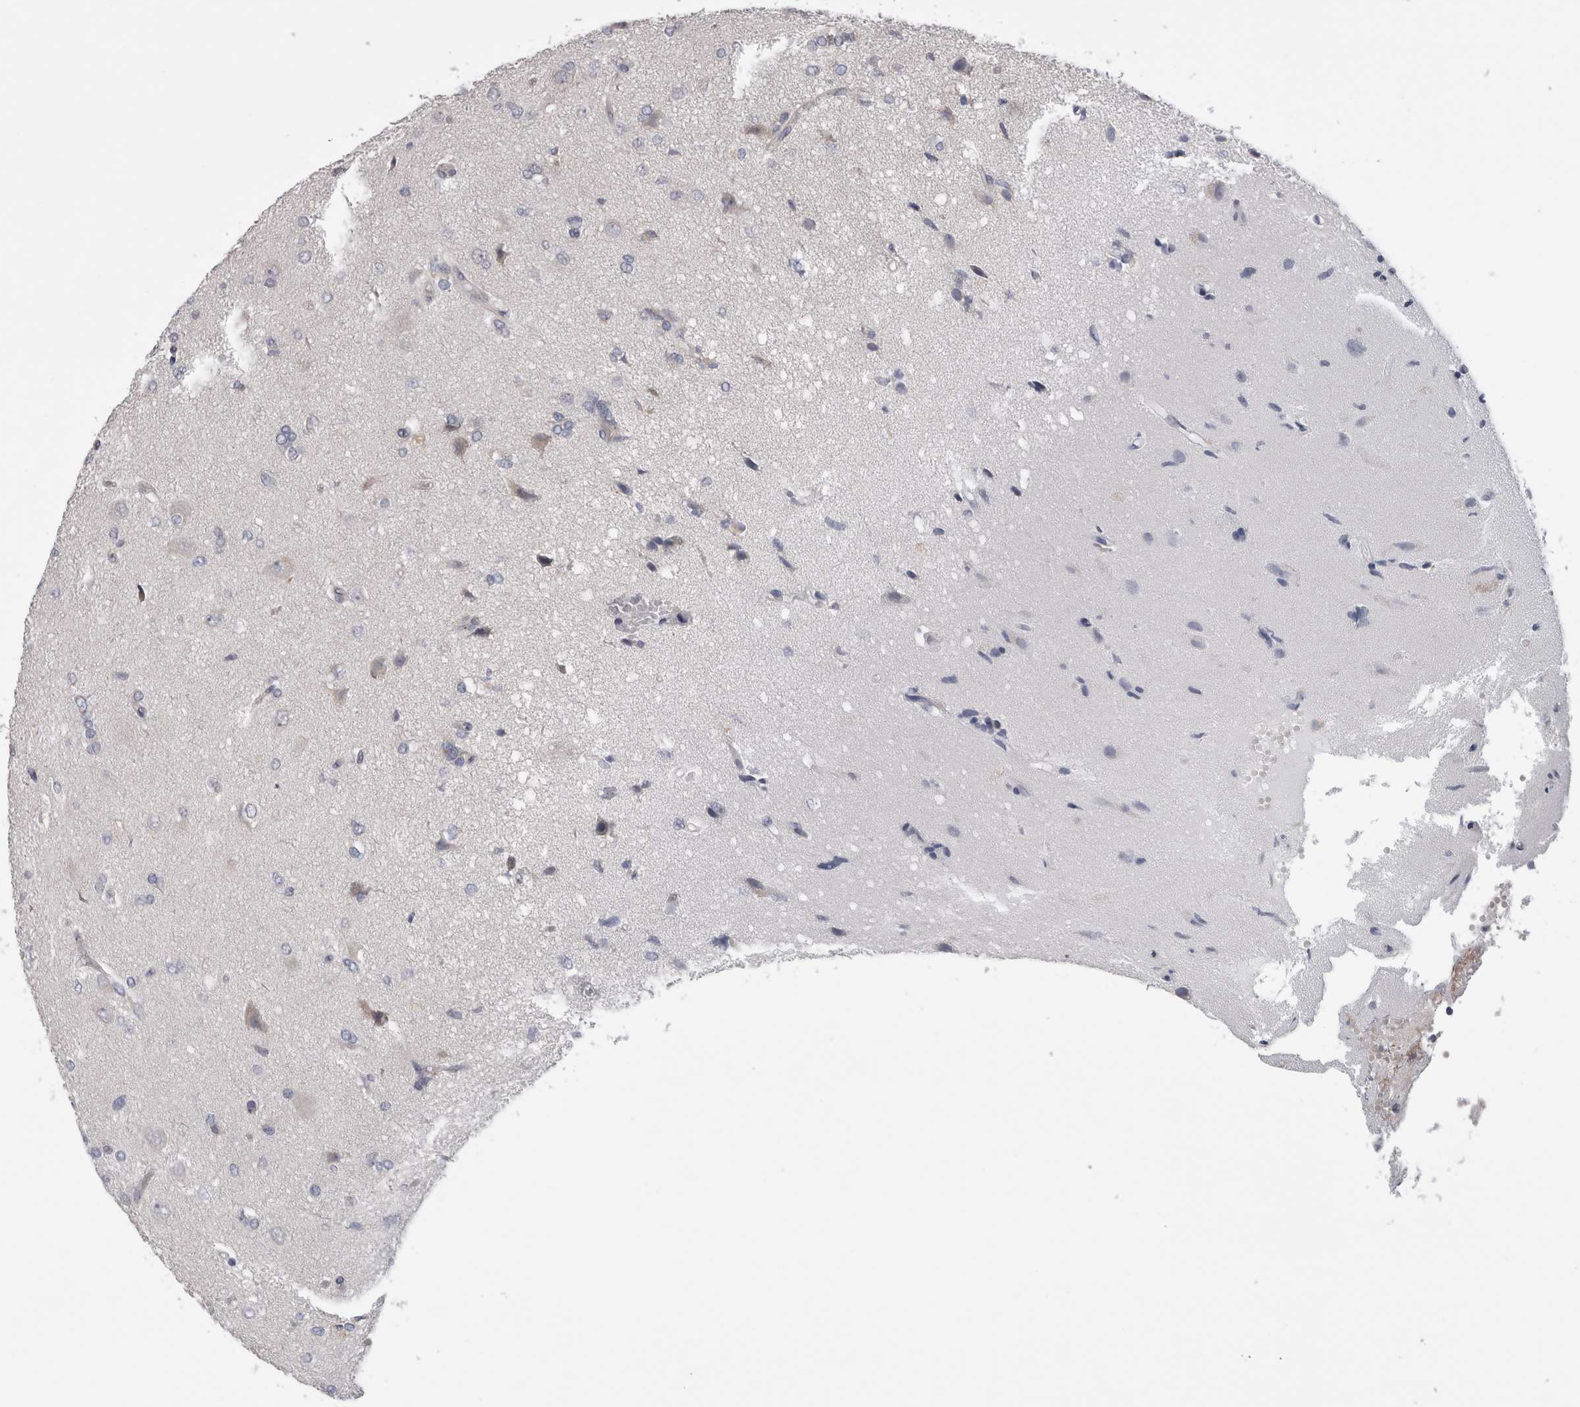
{"staining": {"intensity": "negative", "quantity": "none", "location": "none"}, "tissue": "glioma", "cell_type": "Tumor cells", "image_type": "cancer", "snomed": [{"axis": "morphology", "description": "Glioma, malignant, High grade"}, {"axis": "topography", "description": "Brain"}], "caption": "The photomicrograph demonstrates no staining of tumor cells in glioma. Nuclei are stained in blue.", "gene": "ARHGAP29", "patient": {"sex": "female", "age": 59}}